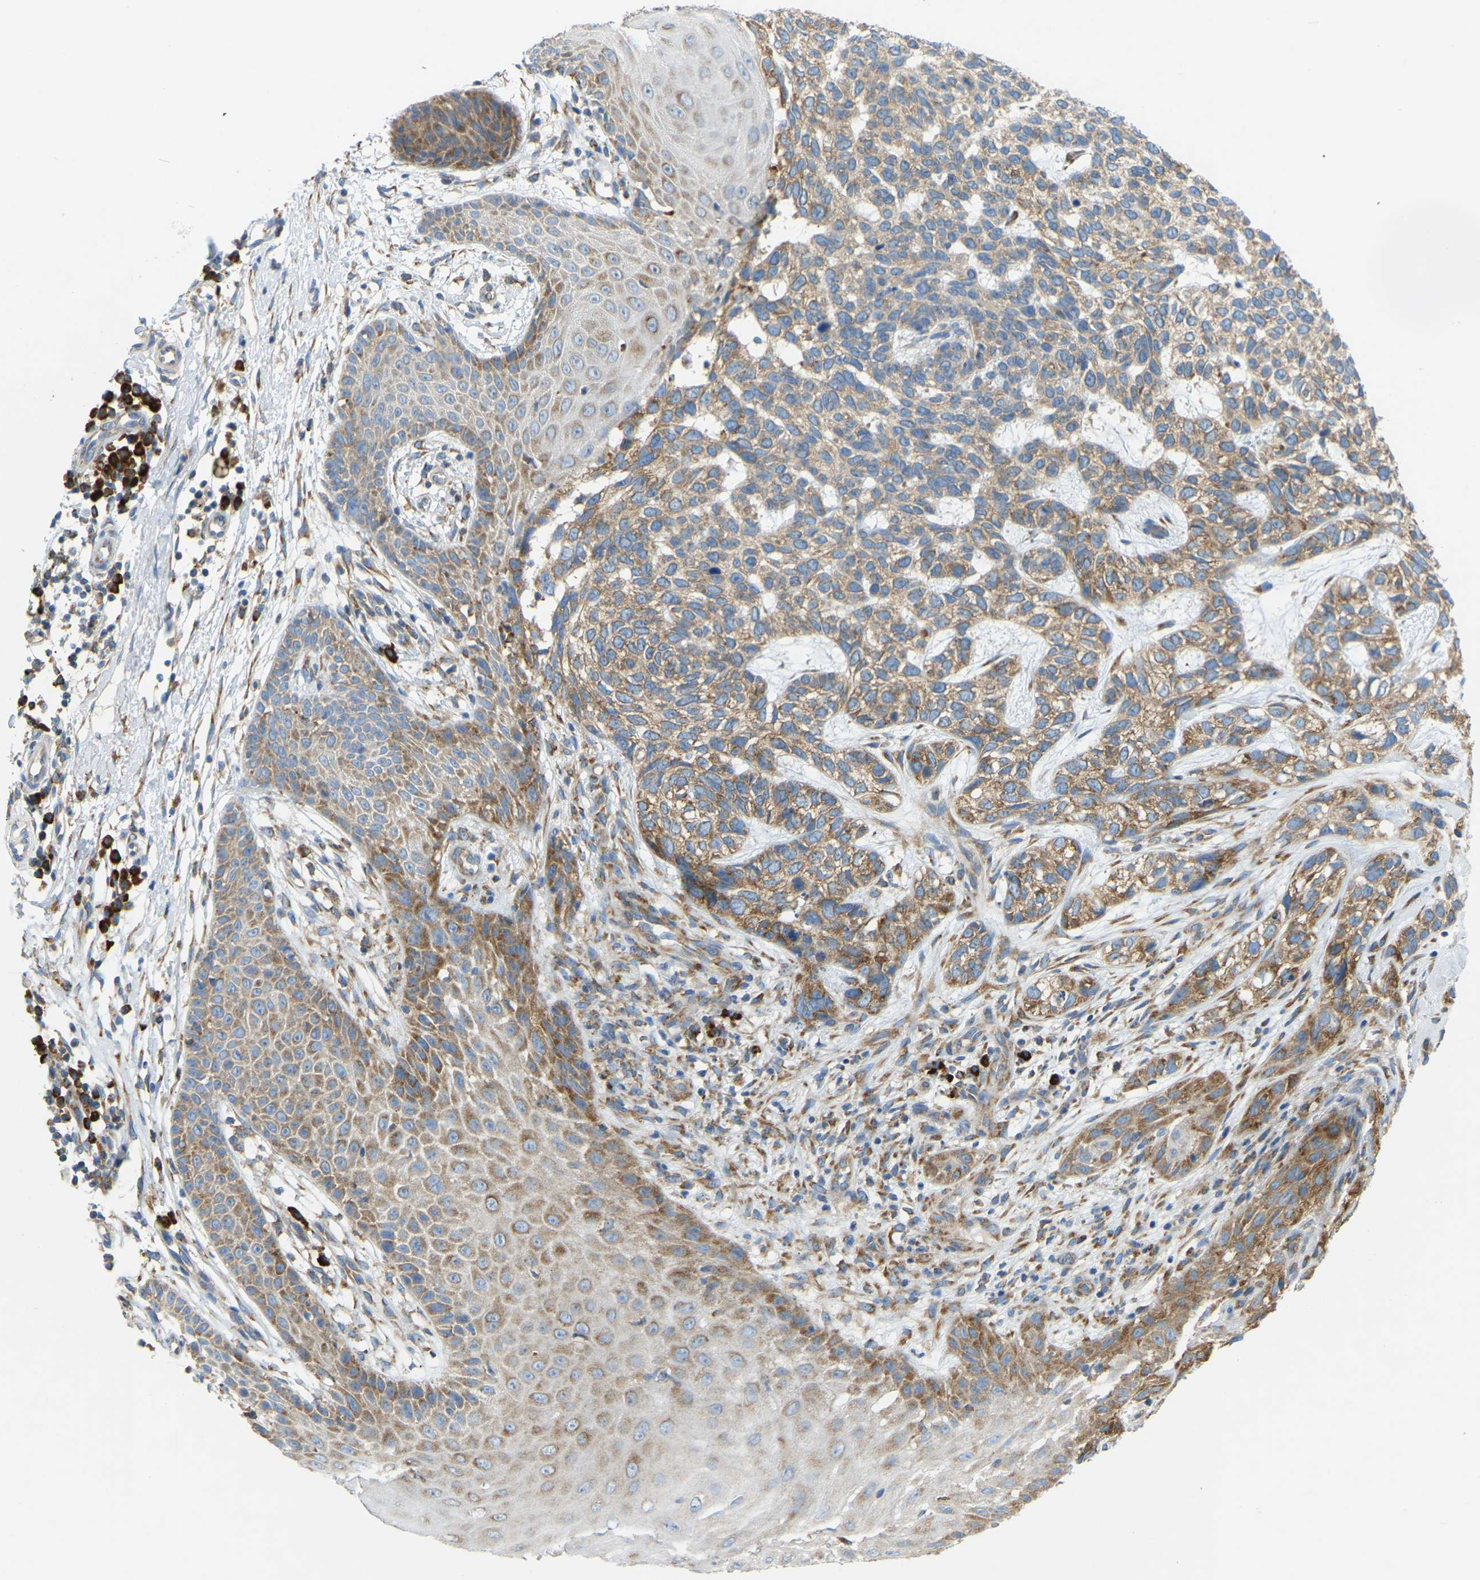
{"staining": {"intensity": "moderate", "quantity": ">75%", "location": "cytoplasmic/membranous"}, "tissue": "skin cancer", "cell_type": "Tumor cells", "image_type": "cancer", "snomed": [{"axis": "morphology", "description": "Normal tissue, NOS"}, {"axis": "morphology", "description": "Basal cell carcinoma"}, {"axis": "topography", "description": "Skin"}], "caption": "Human skin cancer stained with a protein marker exhibits moderate staining in tumor cells.", "gene": "SND1", "patient": {"sex": "male", "age": 79}}